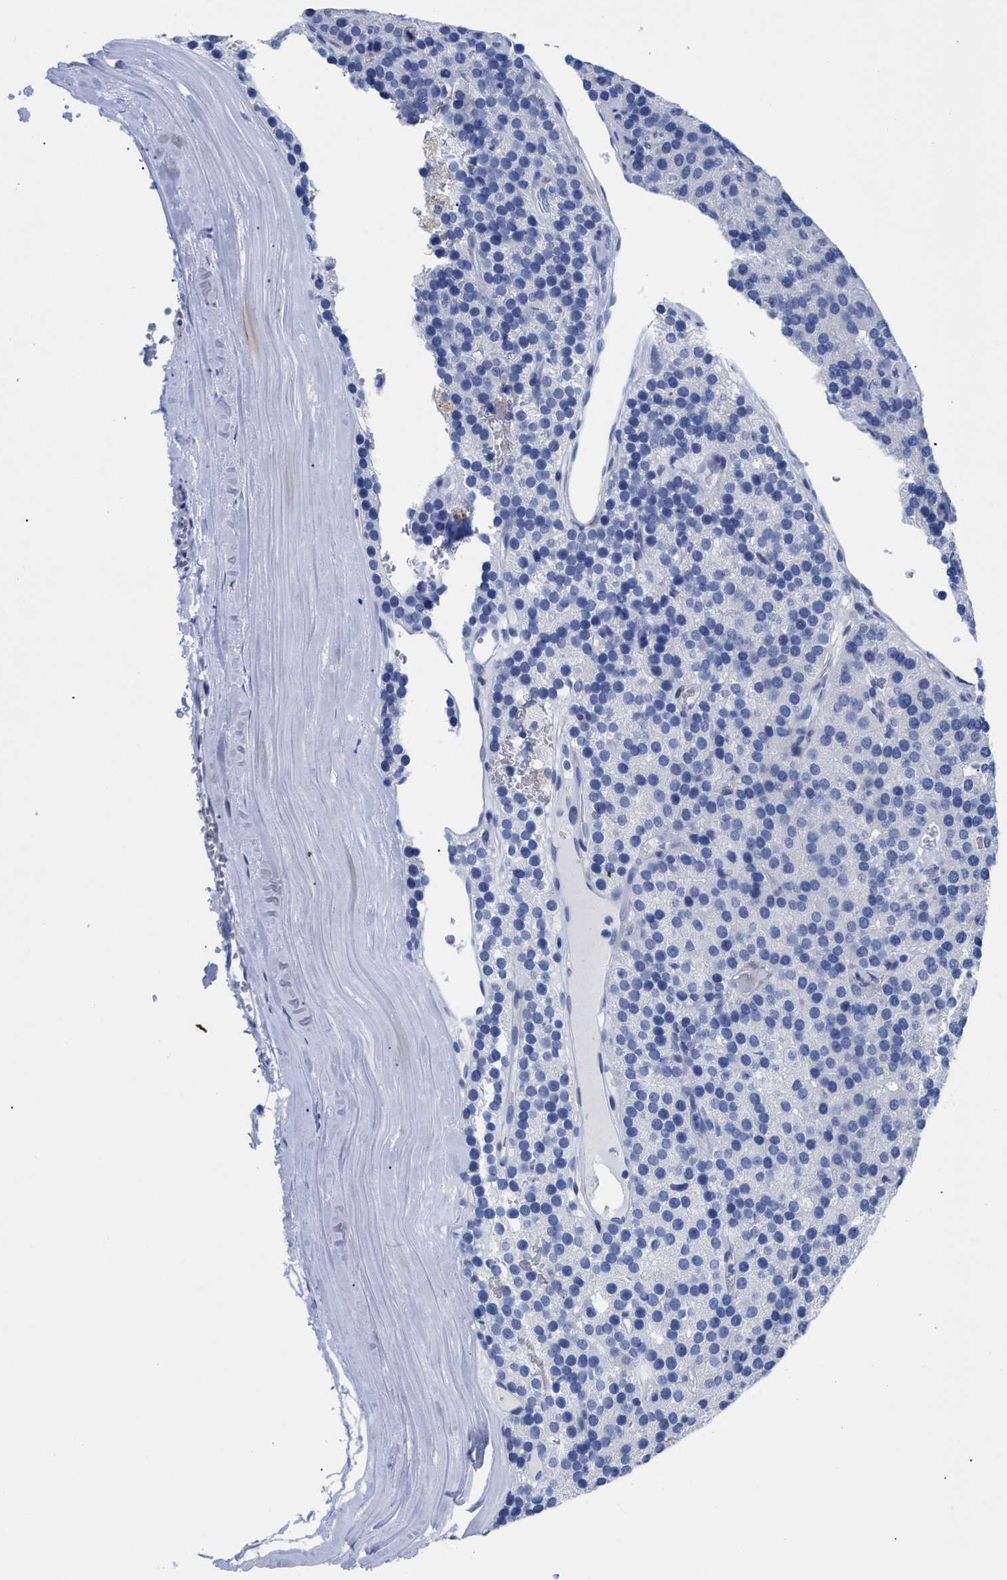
{"staining": {"intensity": "negative", "quantity": "none", "location": "none"}, "tissue": "parathyroid gland", "cell_type": "Glandular cells", "image_type": "normal", "snomed": [{"axis": "morphology", "description": "Normal tissue, NOS"}, {"axis": "morphology", "description": "Adenoma, NOS"}, {"axis": "topography", "description": "Parathyroid gland"}], "caption": "There is no significant expression in glandular cells of parathyroid gland. (DAB (3,3'-diaminobenzidine) immunohistochemistry visualized using brightfield microscopy, high magnification).", "gene": "DUSP26", "patient": {"sex": "female", "age": 86}}